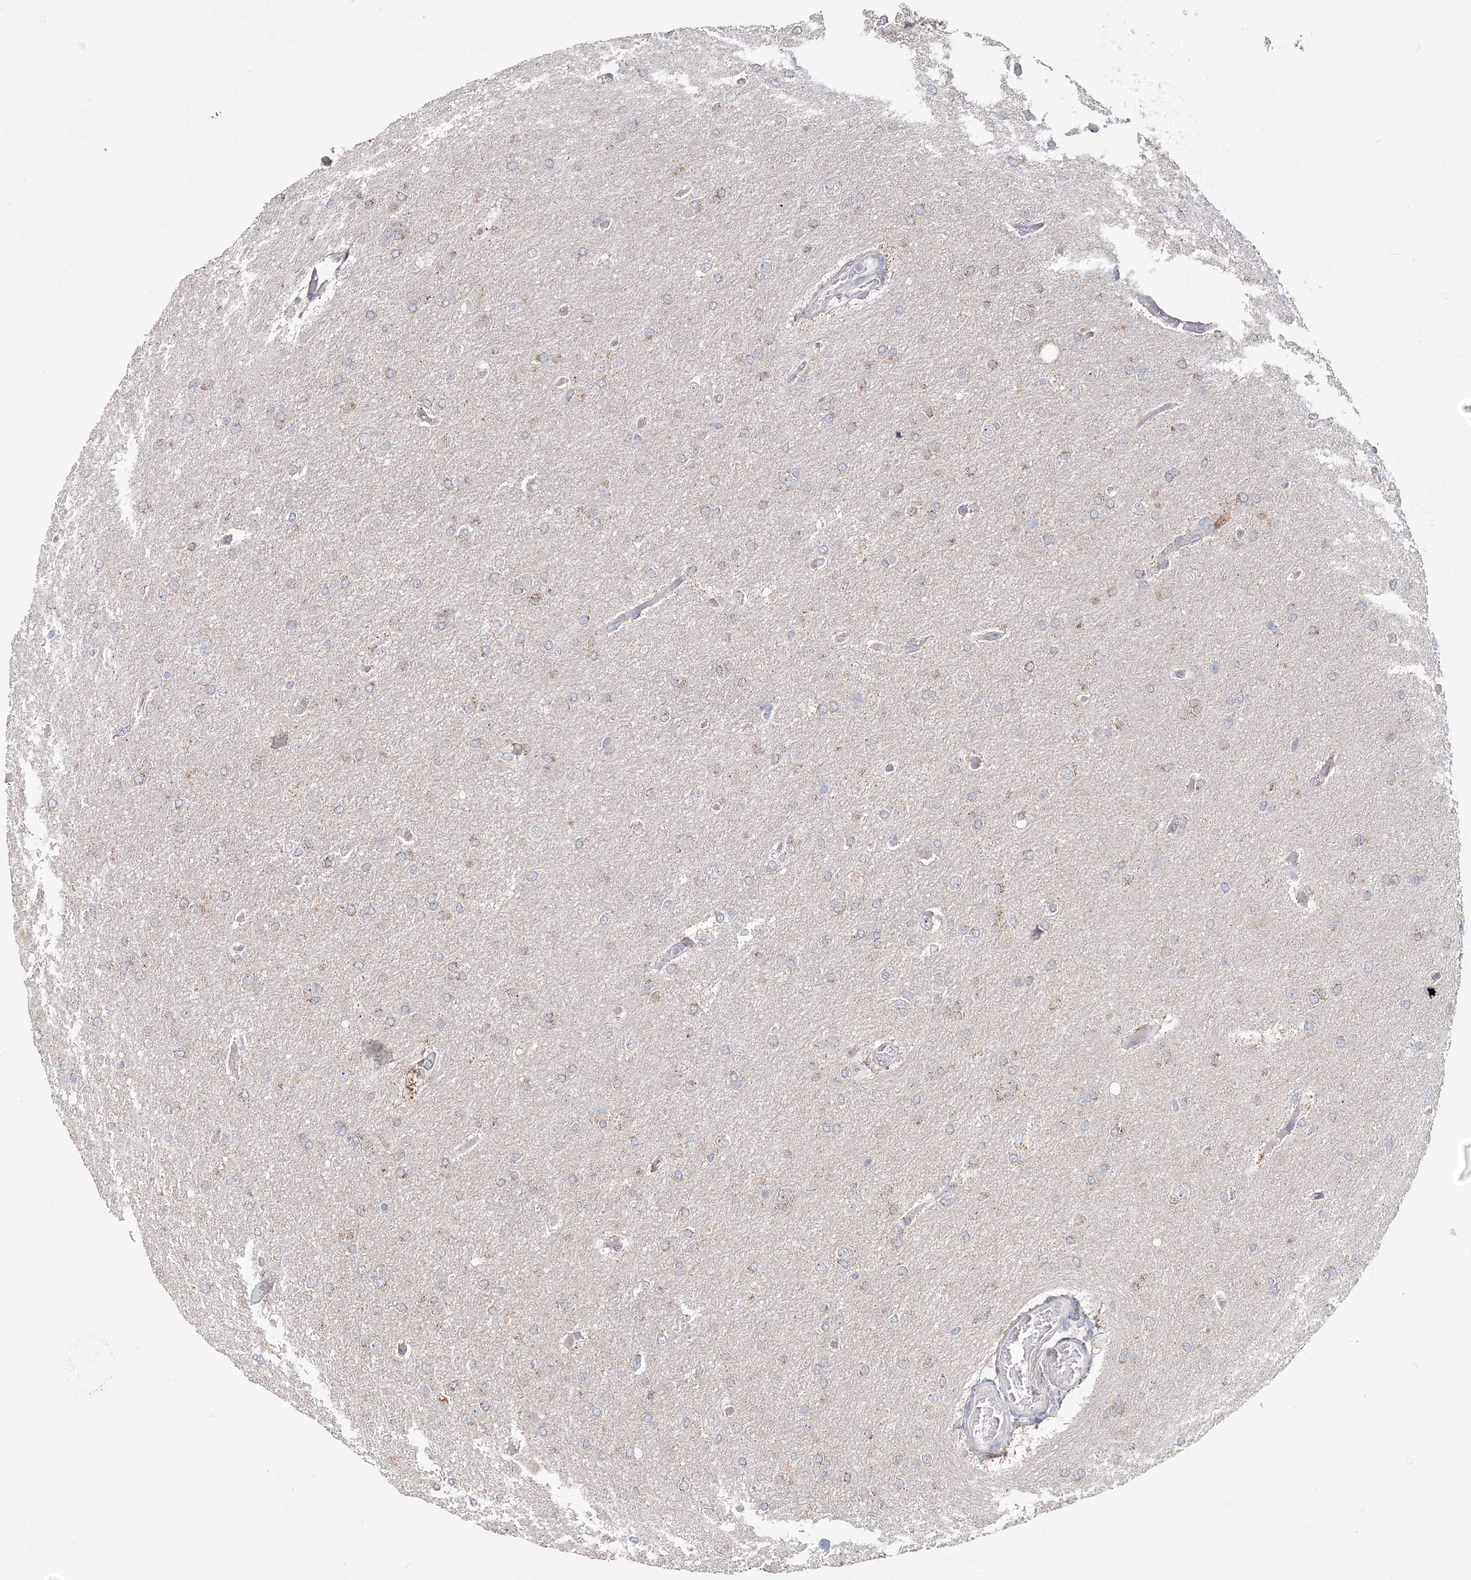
{"staining": {"intensity": "weak", "quantity": "<25%", "location": "cytoplasmic/membranous"}, "tissue": "glioma", "cell_type": "Tumor cells", "image_type": "cancer", "snomed": [{"axis": "morphology", "description": "Glioma, malignant, High grade"}, {"axis": "topography", "description": "Cerebral cortex"}], "caption": "Histopathology image shows no protein staining in tumor cells of malignant glioma (high-grade) tissue.", "gene": "DHRS12", "patient": {"sex": "female", "age": 36}}